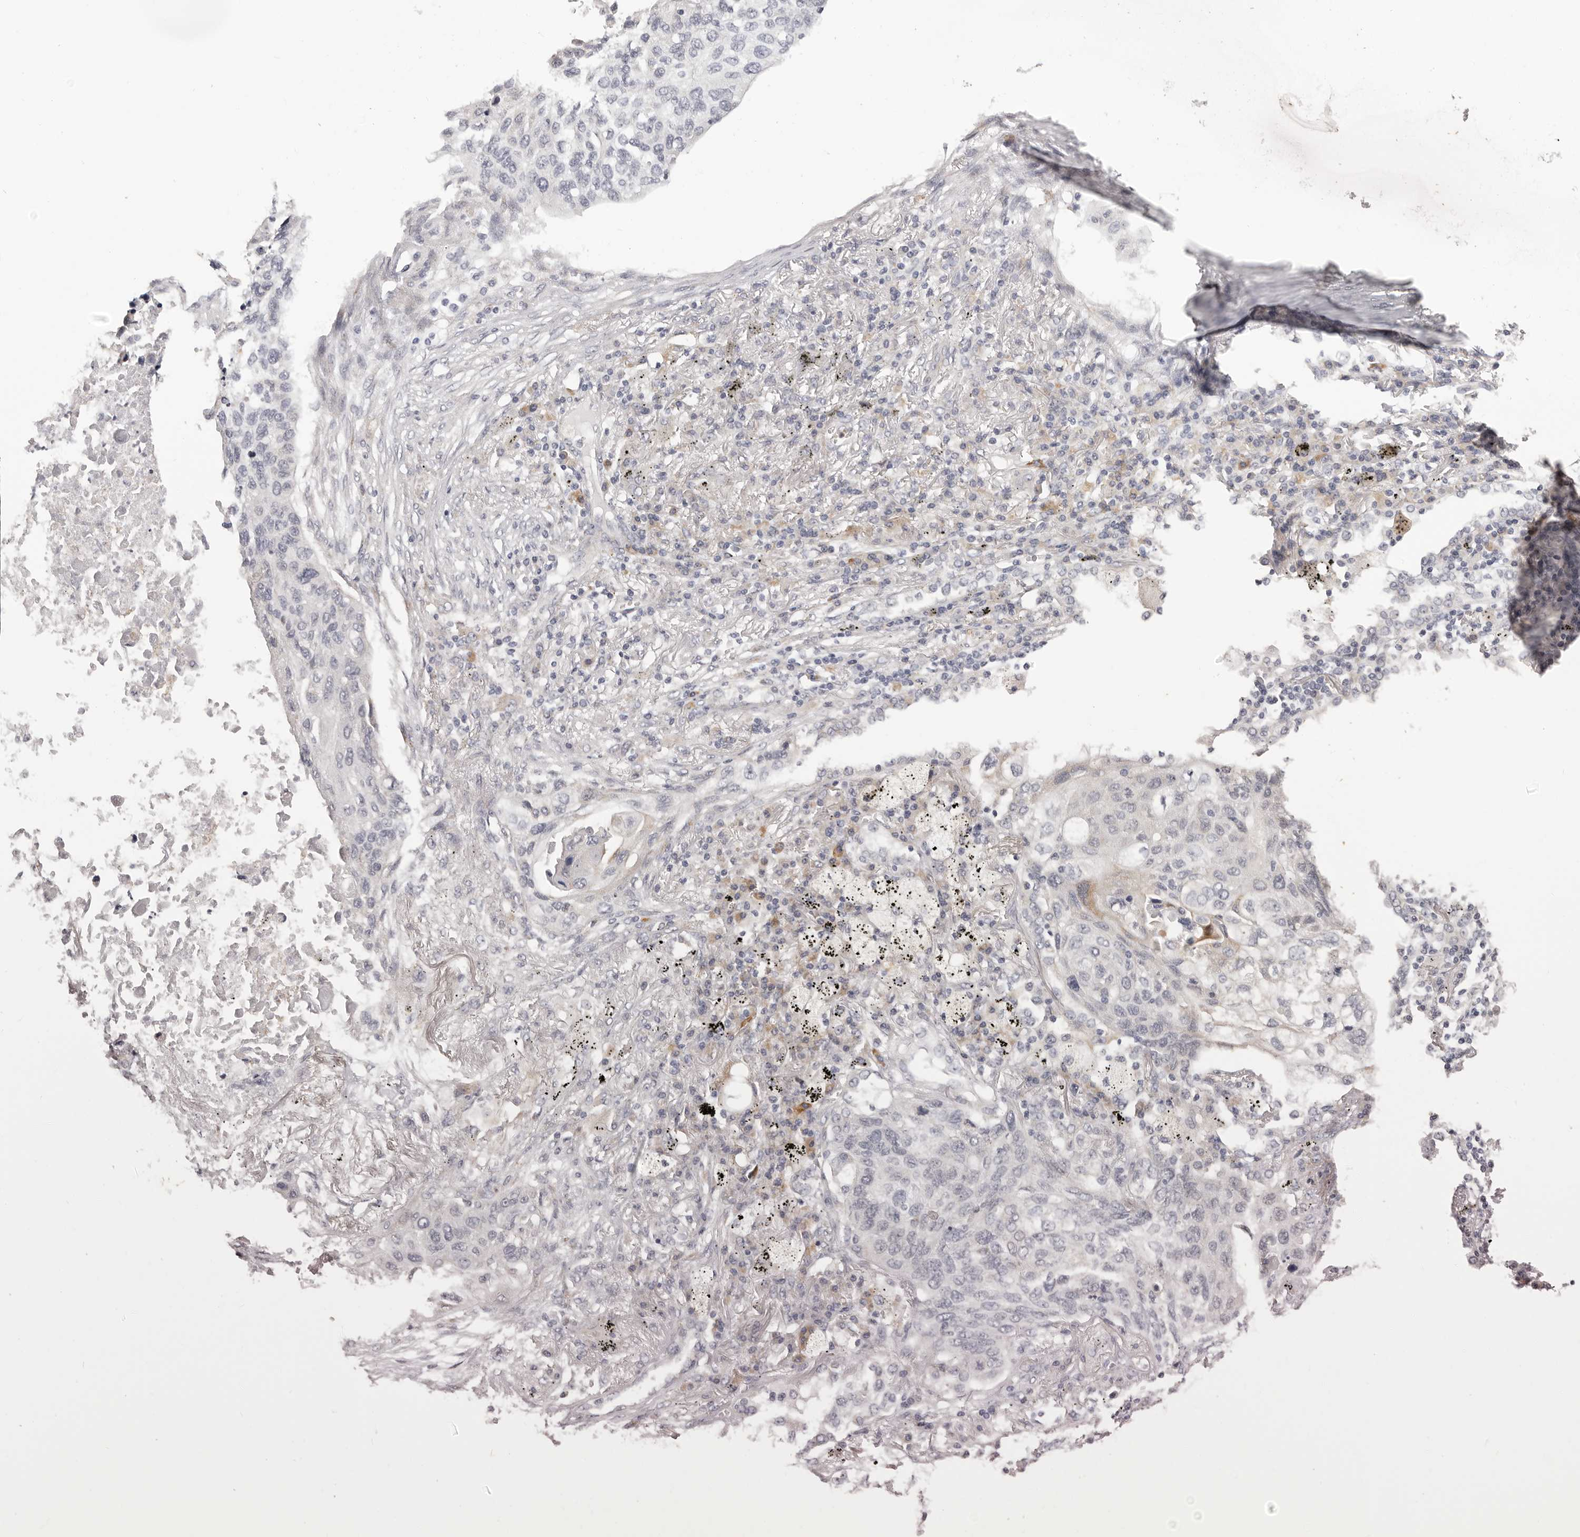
{"staining": {"intensity": "negative", "quantity": "none", "location": "none"}, "tissue": "lung cancer", "cell_type": "Tumor cells", "image_type": "cancer", "snomed": [{"axis": "morphology", "description": "Squamous cell carcinoma, NOS"}, {"axis": "topography", "description": "Lung"}], "caption": "Micrograph shows no significant protein positivity in tumor cells of lung cancer (squamous cell carcinoma).", "gene": "OTUD3", "patient": {"sex": "female", "age": 63}}